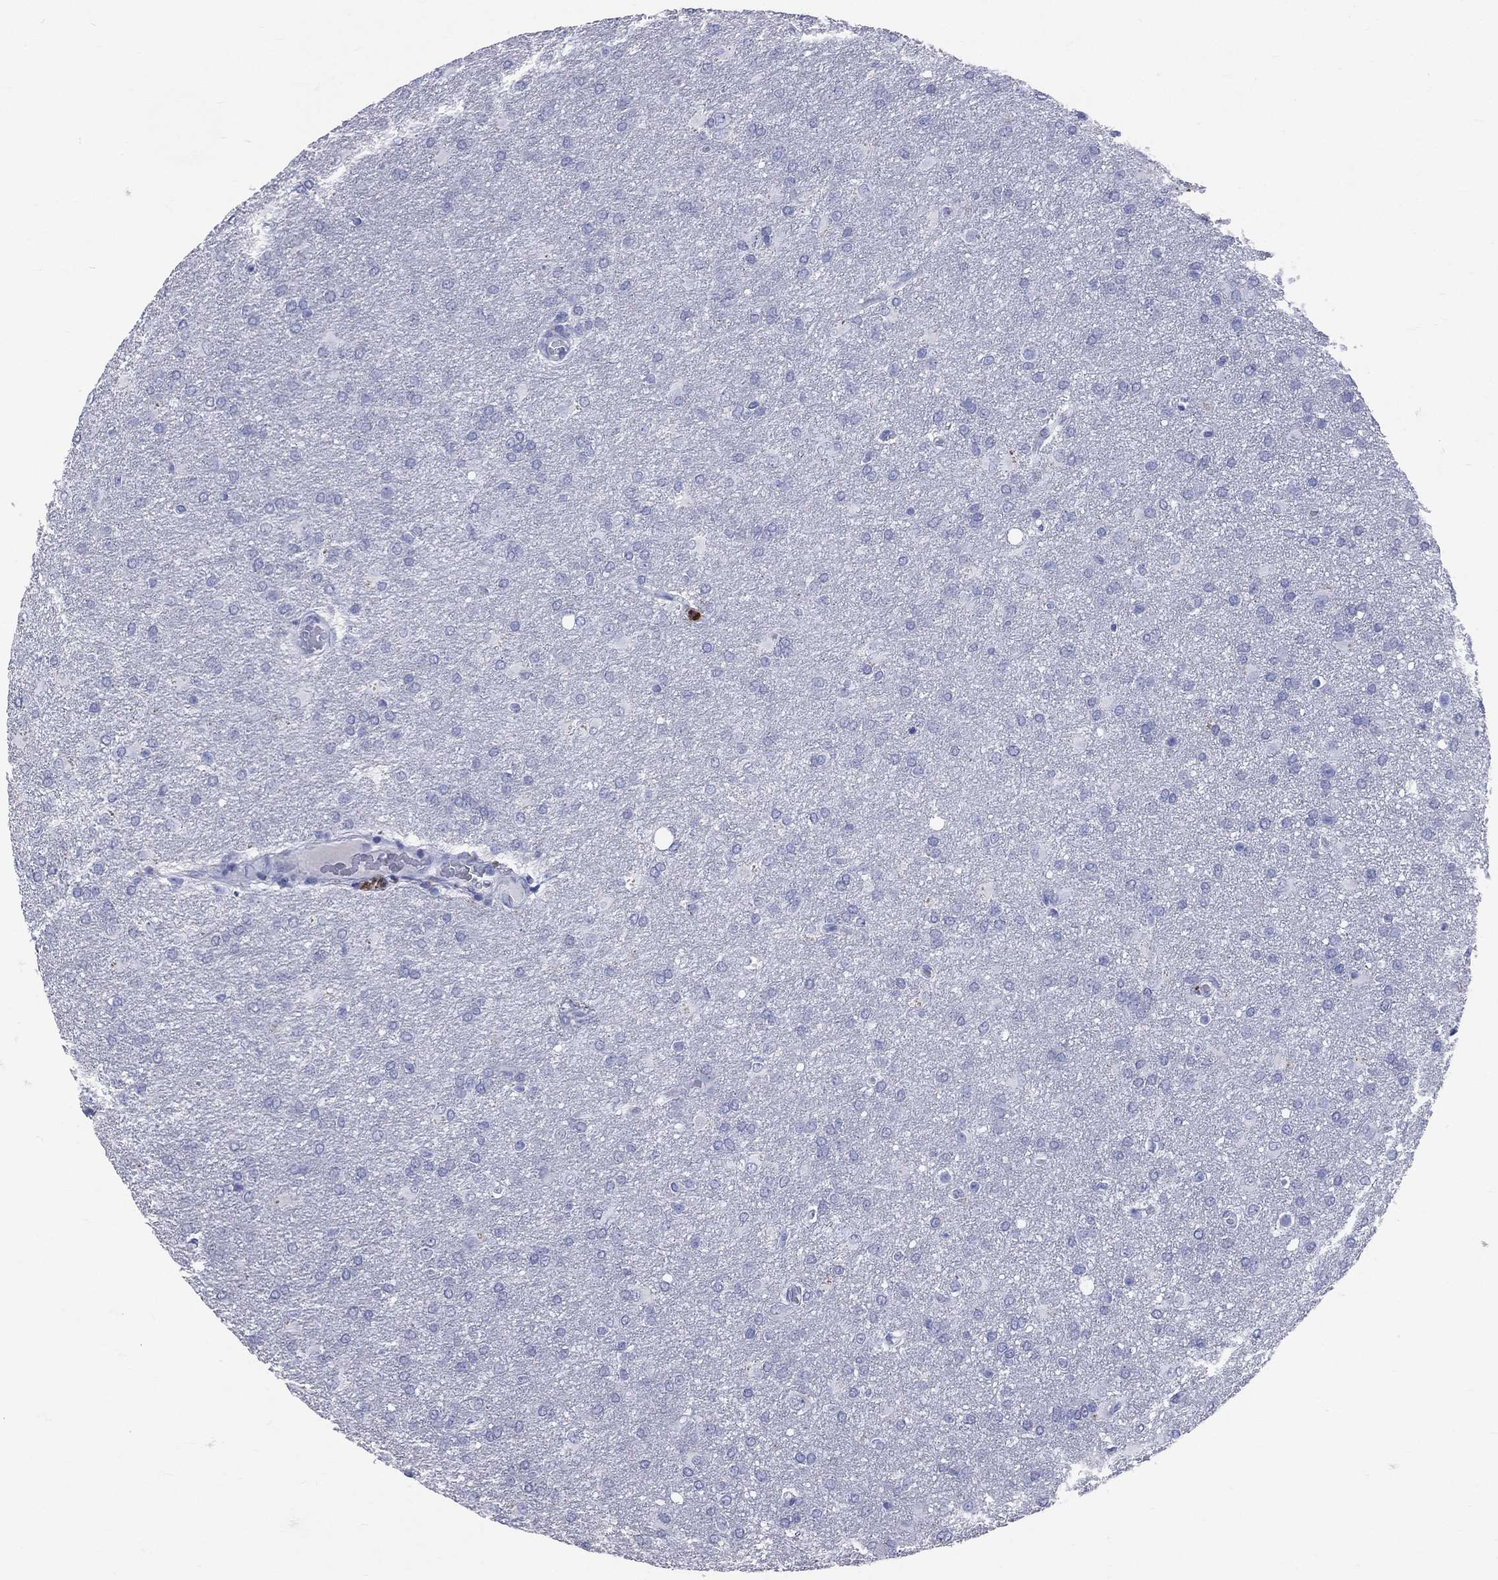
{"staining": {"intensity": "negative", "quantity": "none", "location": "none"}, "tissue": "glioma", "cell_type": "Tumor cells", "image_type": "cancer", "snomed": [{"axis": "morphology", "description": "Glioma, malignant, High grade"}, {"axis": "topography", "description": "Brain"}], "caption": "Image shows no significant protein positivity in tumor cells of high-grade glioma (malignant).", "gene": "PGLYRP1", "patient": {"sex": "male", "age": 68}}